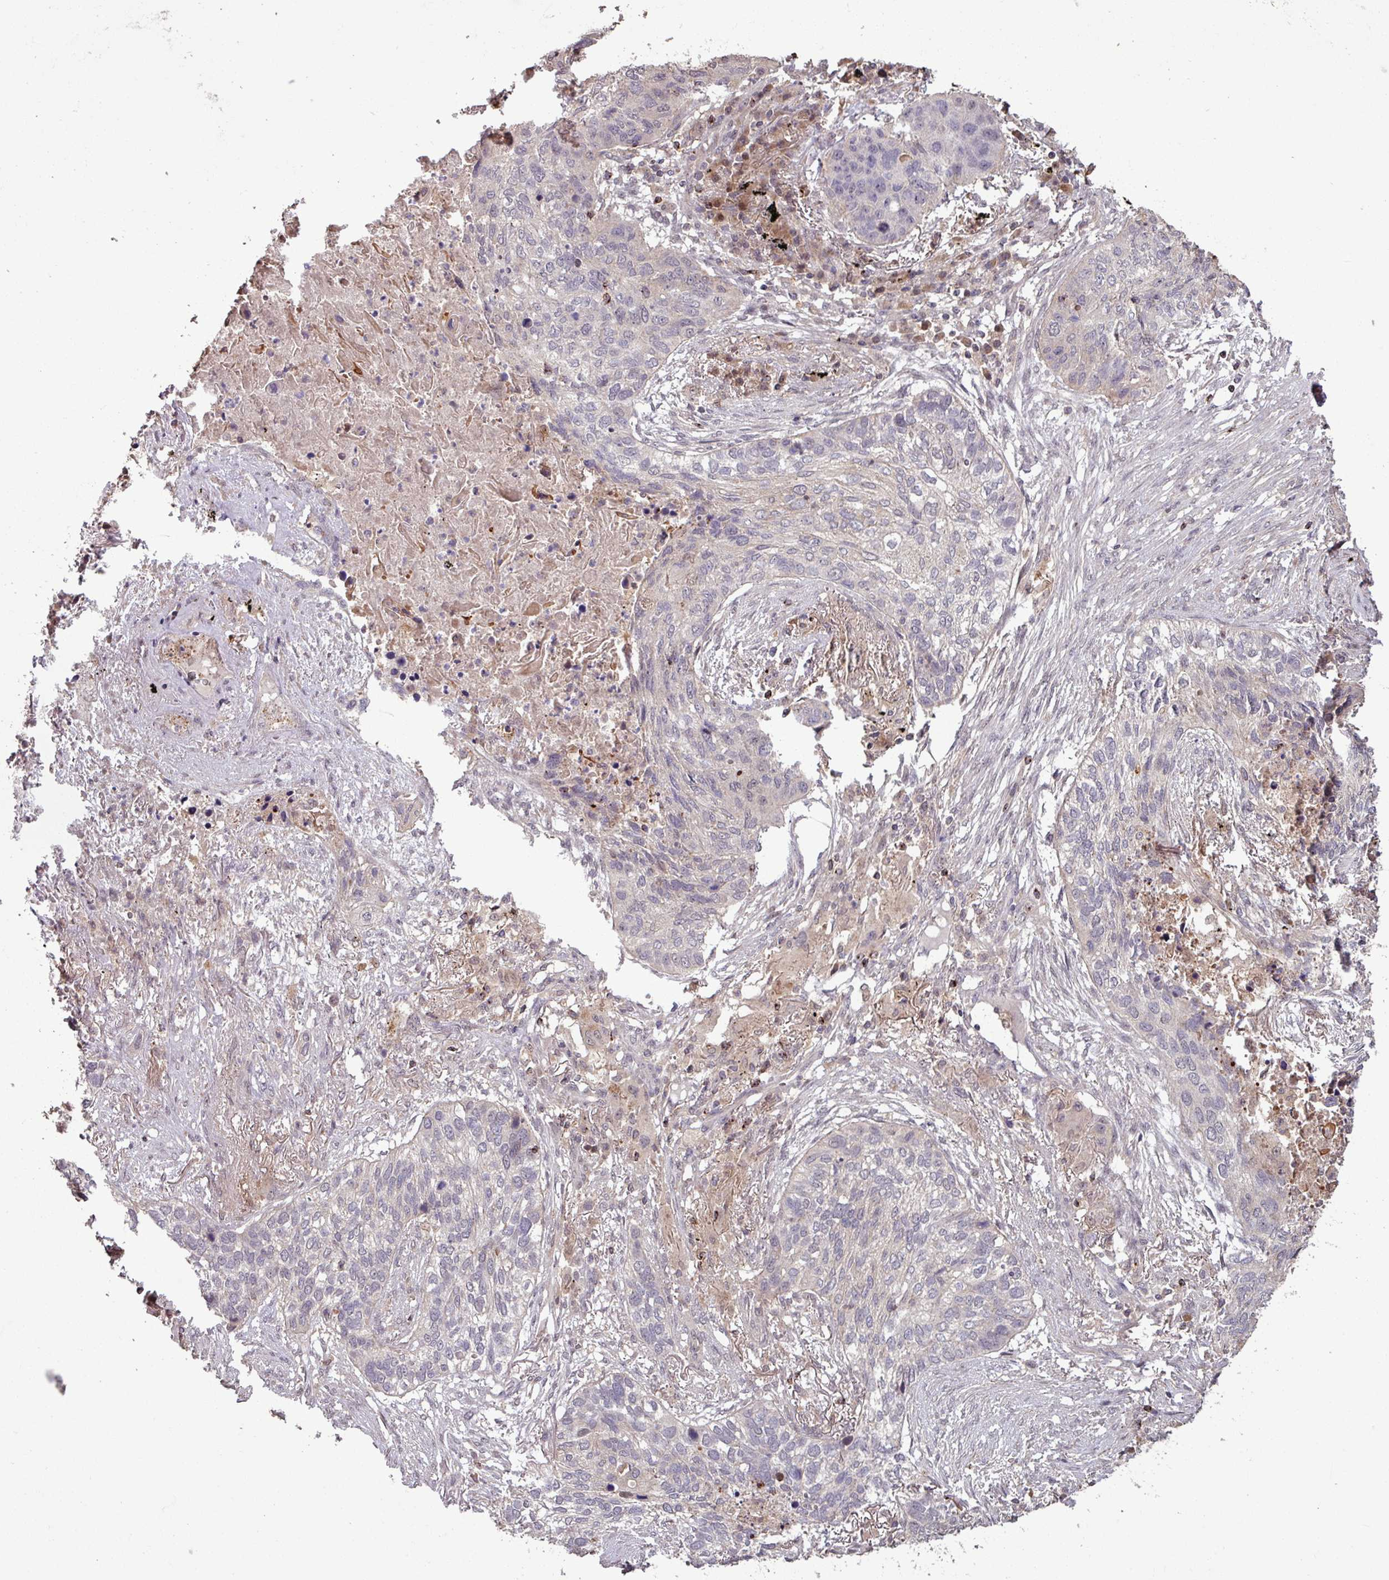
{"staining": {"intensity": "negative", "quantity": "none", "location": "none"}, "tissue": "lung cancer", "cell_type": "Tumor cells", "image_type": "cancer", "snomed": [{"axis": "morphology", "description": "Squamous cell carcinoma, NOS"}, {"axis": "topography", "description": "Lung"}], "caption": "DAB (3,3'-diaminobenzidine) immunohistochemical staining of human lung cancer exhibits no significant expression in tumor cells.", "gene": "OR6B1", "patient": {"sex": "female", "age": 63}}